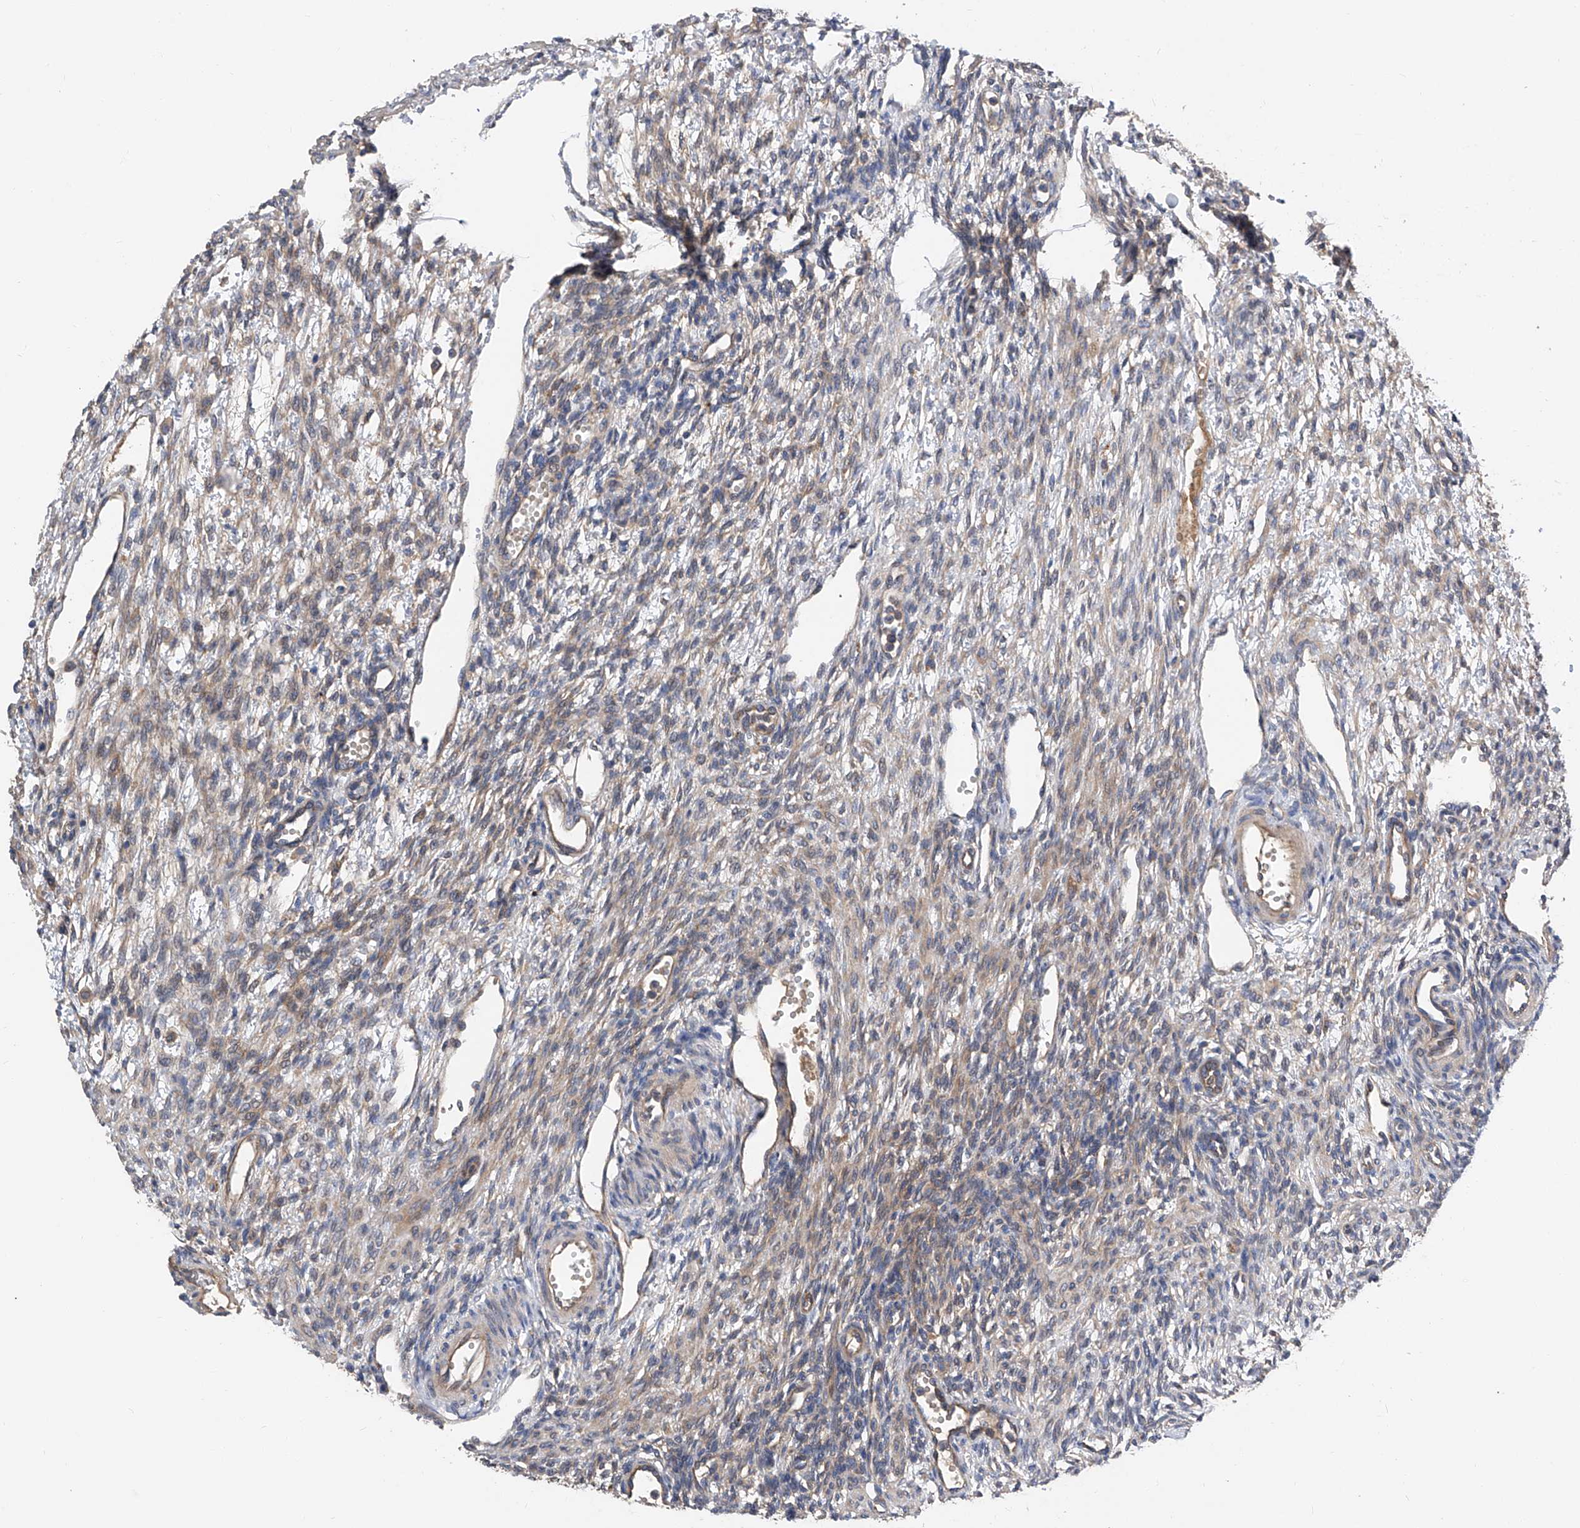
{"staining": {"intensity": "weak", "quantity": "<25%", "location": "cytoplasmic/membranous"}, "tissue": "ovary", "cell_type": "Ovarian stroma cells", "image_type": "normal", "snomed": [{"axis": "morphology", "description": "Normal tissue, NOS"}, {"axis": "morphology", "description": "Cyst, NOS"}, {"axis": "topography", "description": "Ovary"}], "caption": "Ovarian stroma cells show no significant protein staining in normal ovary. The staining is performed using DAB brown chromogen with nuclei counter-stained in using hematoxylin.", "gene": "PTK2", "patient": {"sex": "female", "age": 33}}